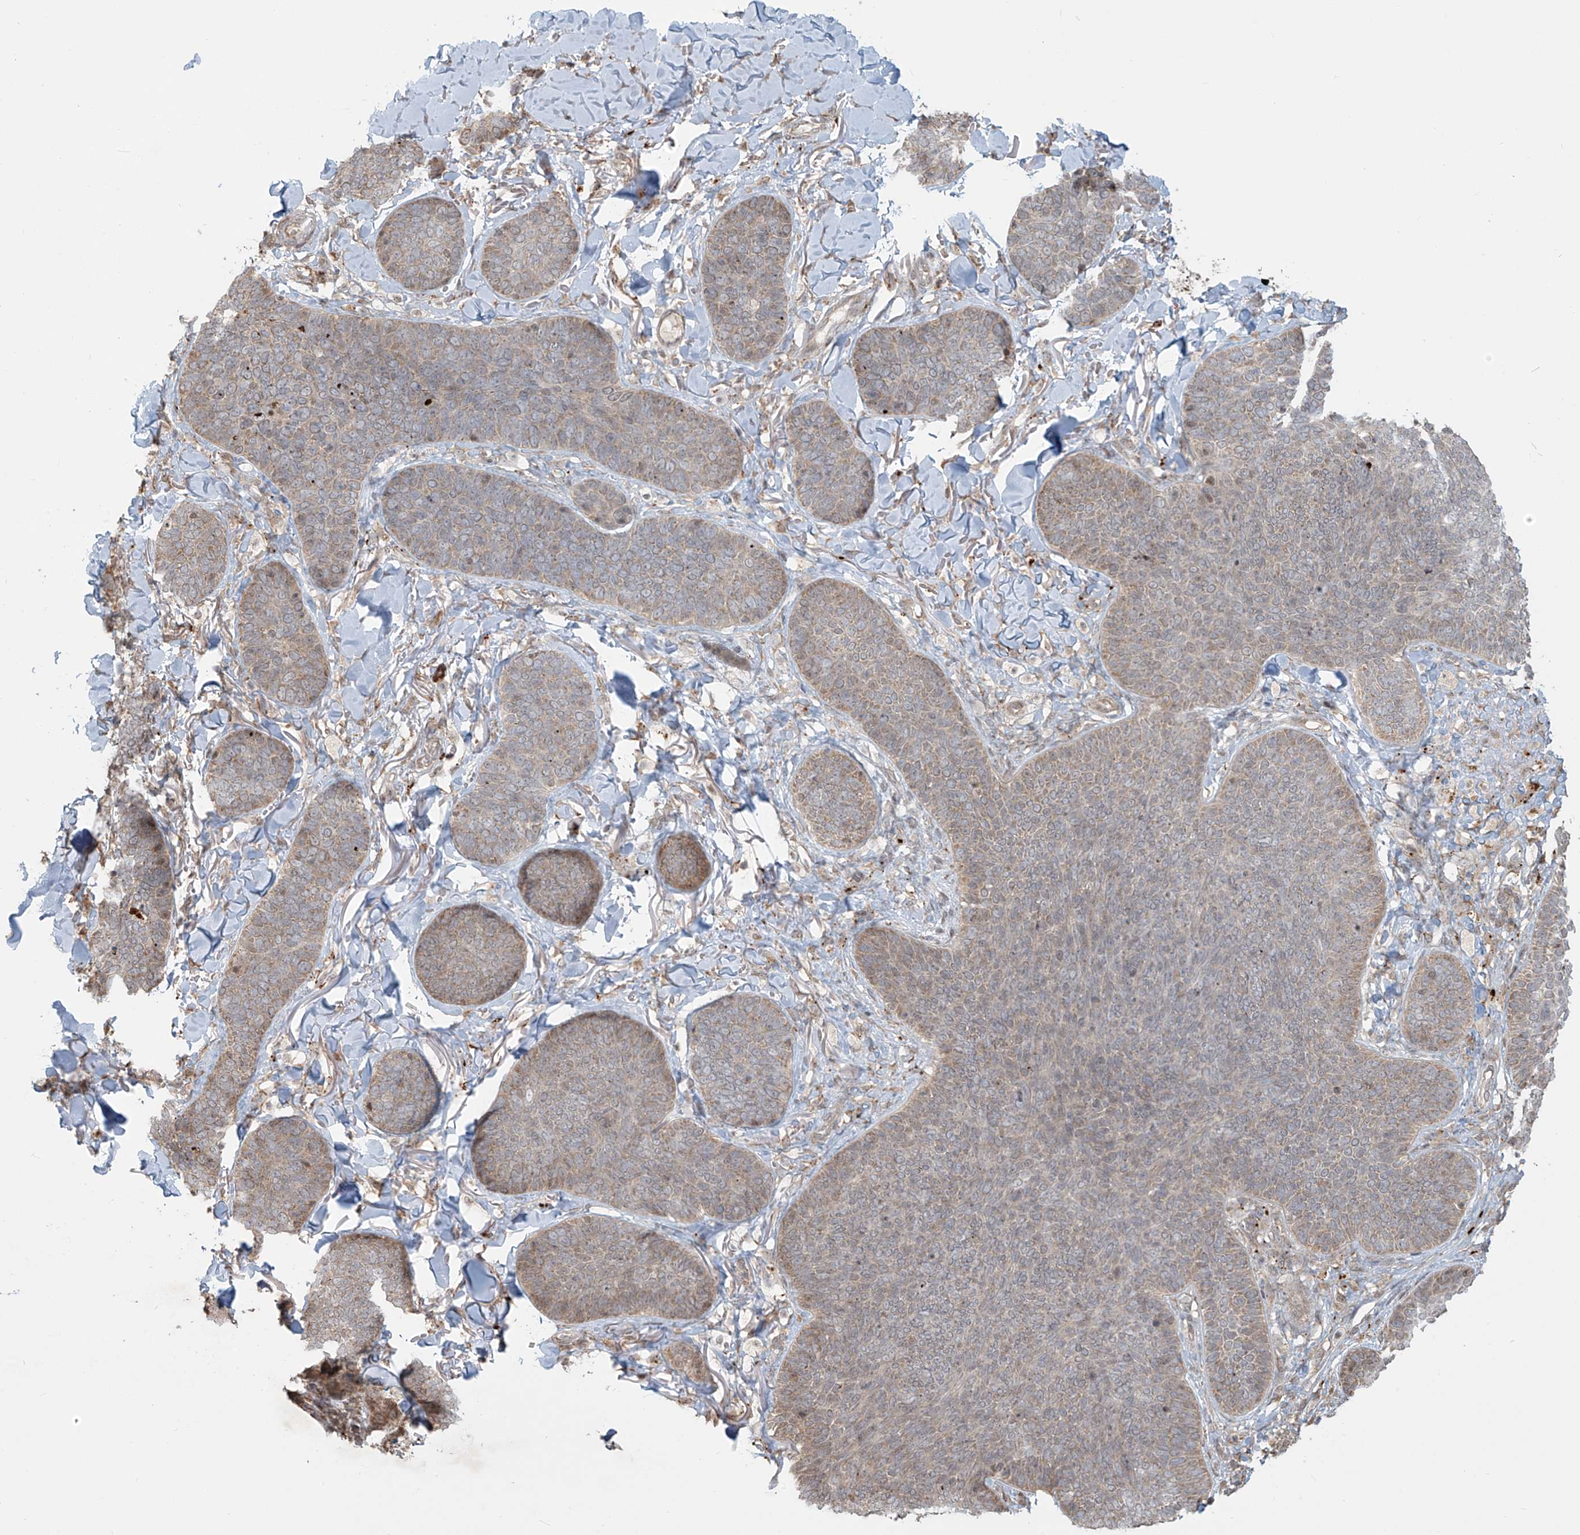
{"staining": {"intensity": "weak", "quantity": ">75%", "location": "cytoplasmic/membranous"}, "tissue": "skin cancer", "cell_type": "Tumor cells", "image_type": "cancer", "snomed": [{"axis": "morphology", "description": "Basal cell carcinoma"}, {"axis": "topography", "description": "Skin"}], "caption": "Skin cancer tissue demonstrates weak cytoplasmic/membranous staining in approximately >75% of tumor cells", "gene": "PLEKHM3", "patient": {"sex": "male", "age": 85}}